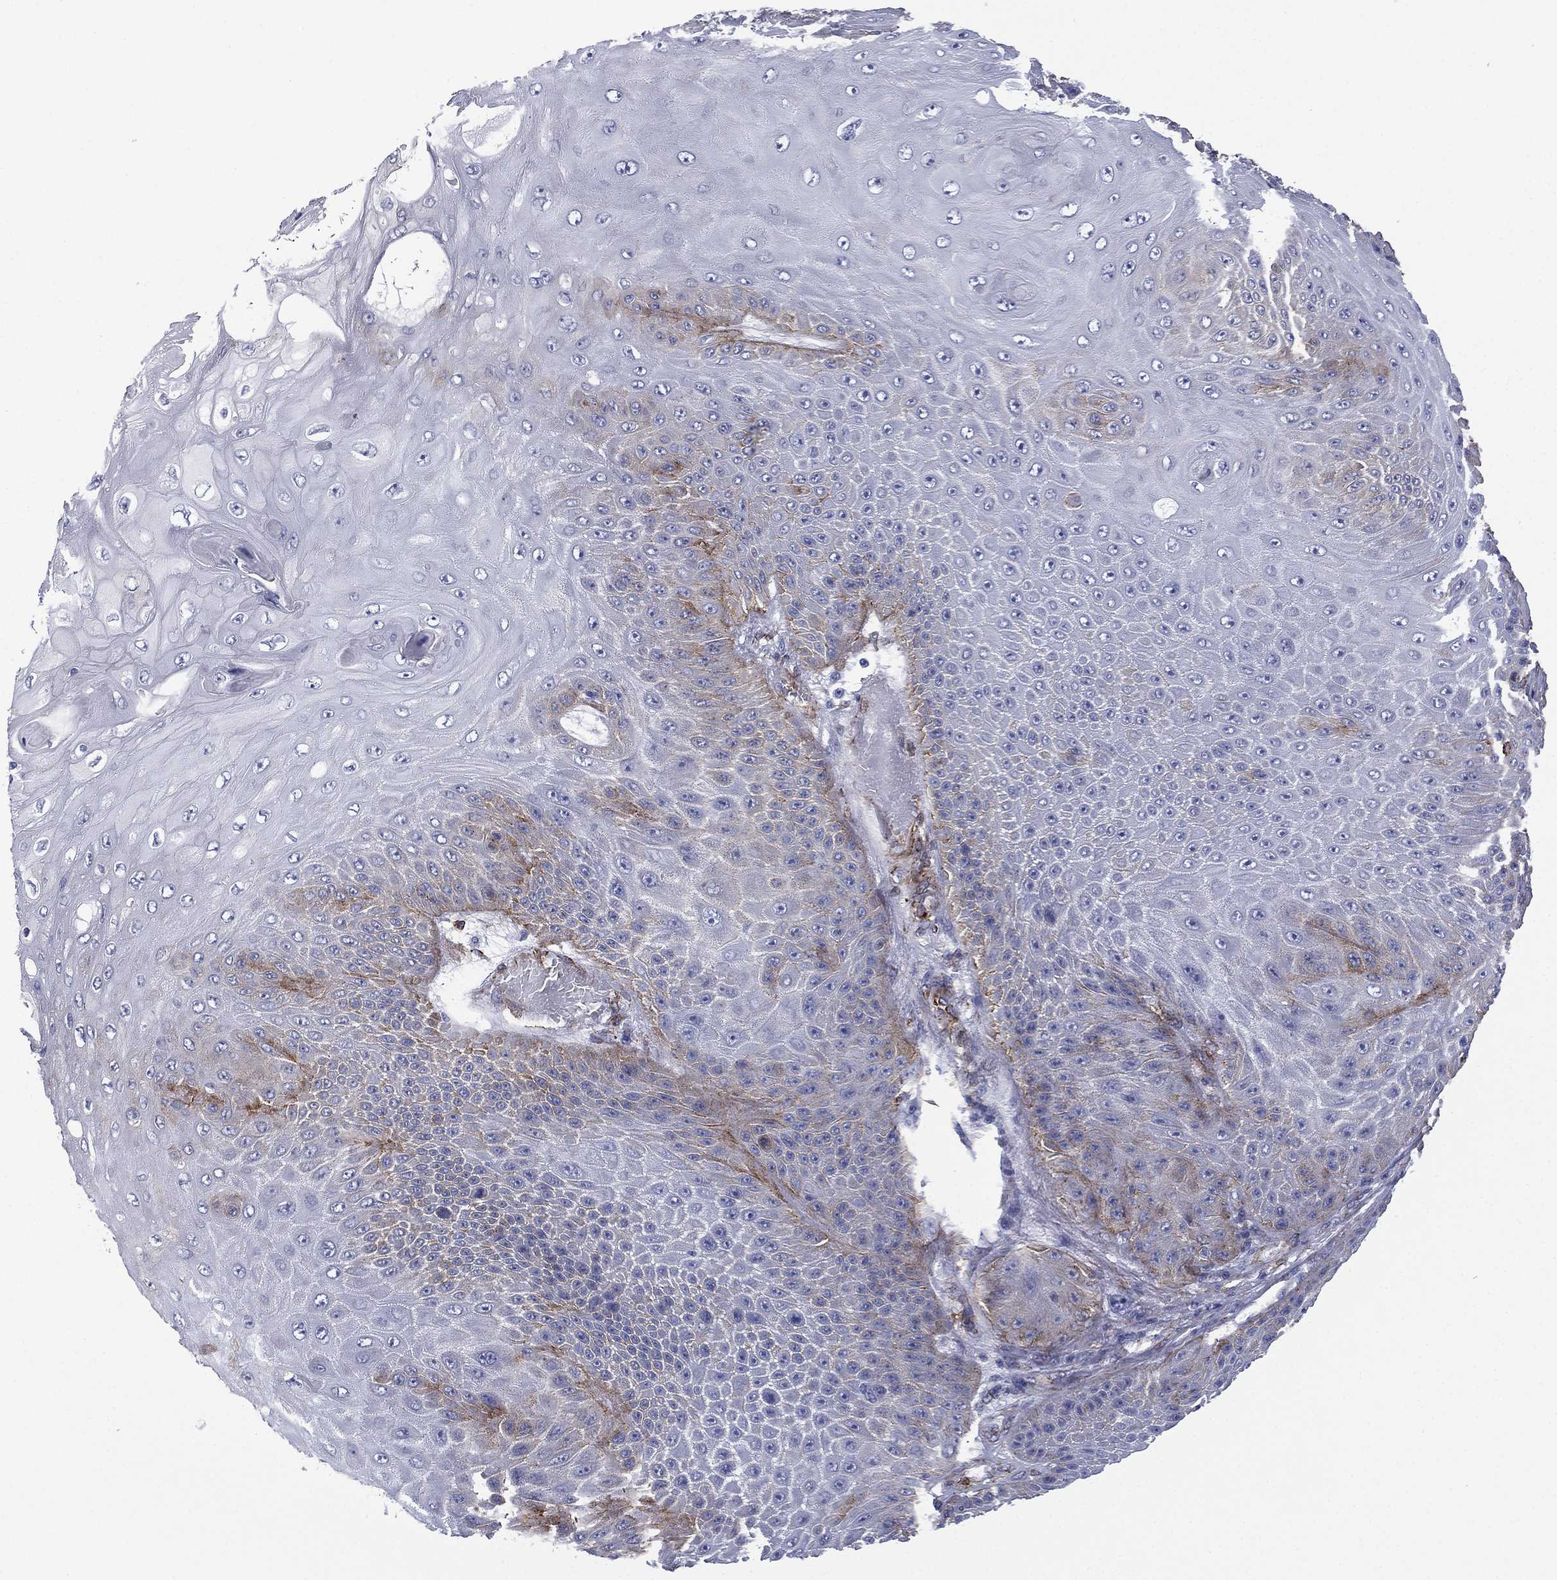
{"staining": {"intensity": "moderate", "quantity": "<25%", "location": "cytoplasmic/membranous"}, "tissue": "skin cancer", "cell_type": "Tumor cells", "image_type": "cancer", "snomed": [{"axis": "morphology", "description": "Squamous cell carcinoma, NOS"}, {"axis": "topography", "description": "Skin"}], "caption": "Moderate cytoplasmic/membranous protein staining is seen in approximately <25% of tumor cells in skin squamous cell carcinoma.", "gene": "CAVIN3", "patient": {"sex": "male", "age": 62}}